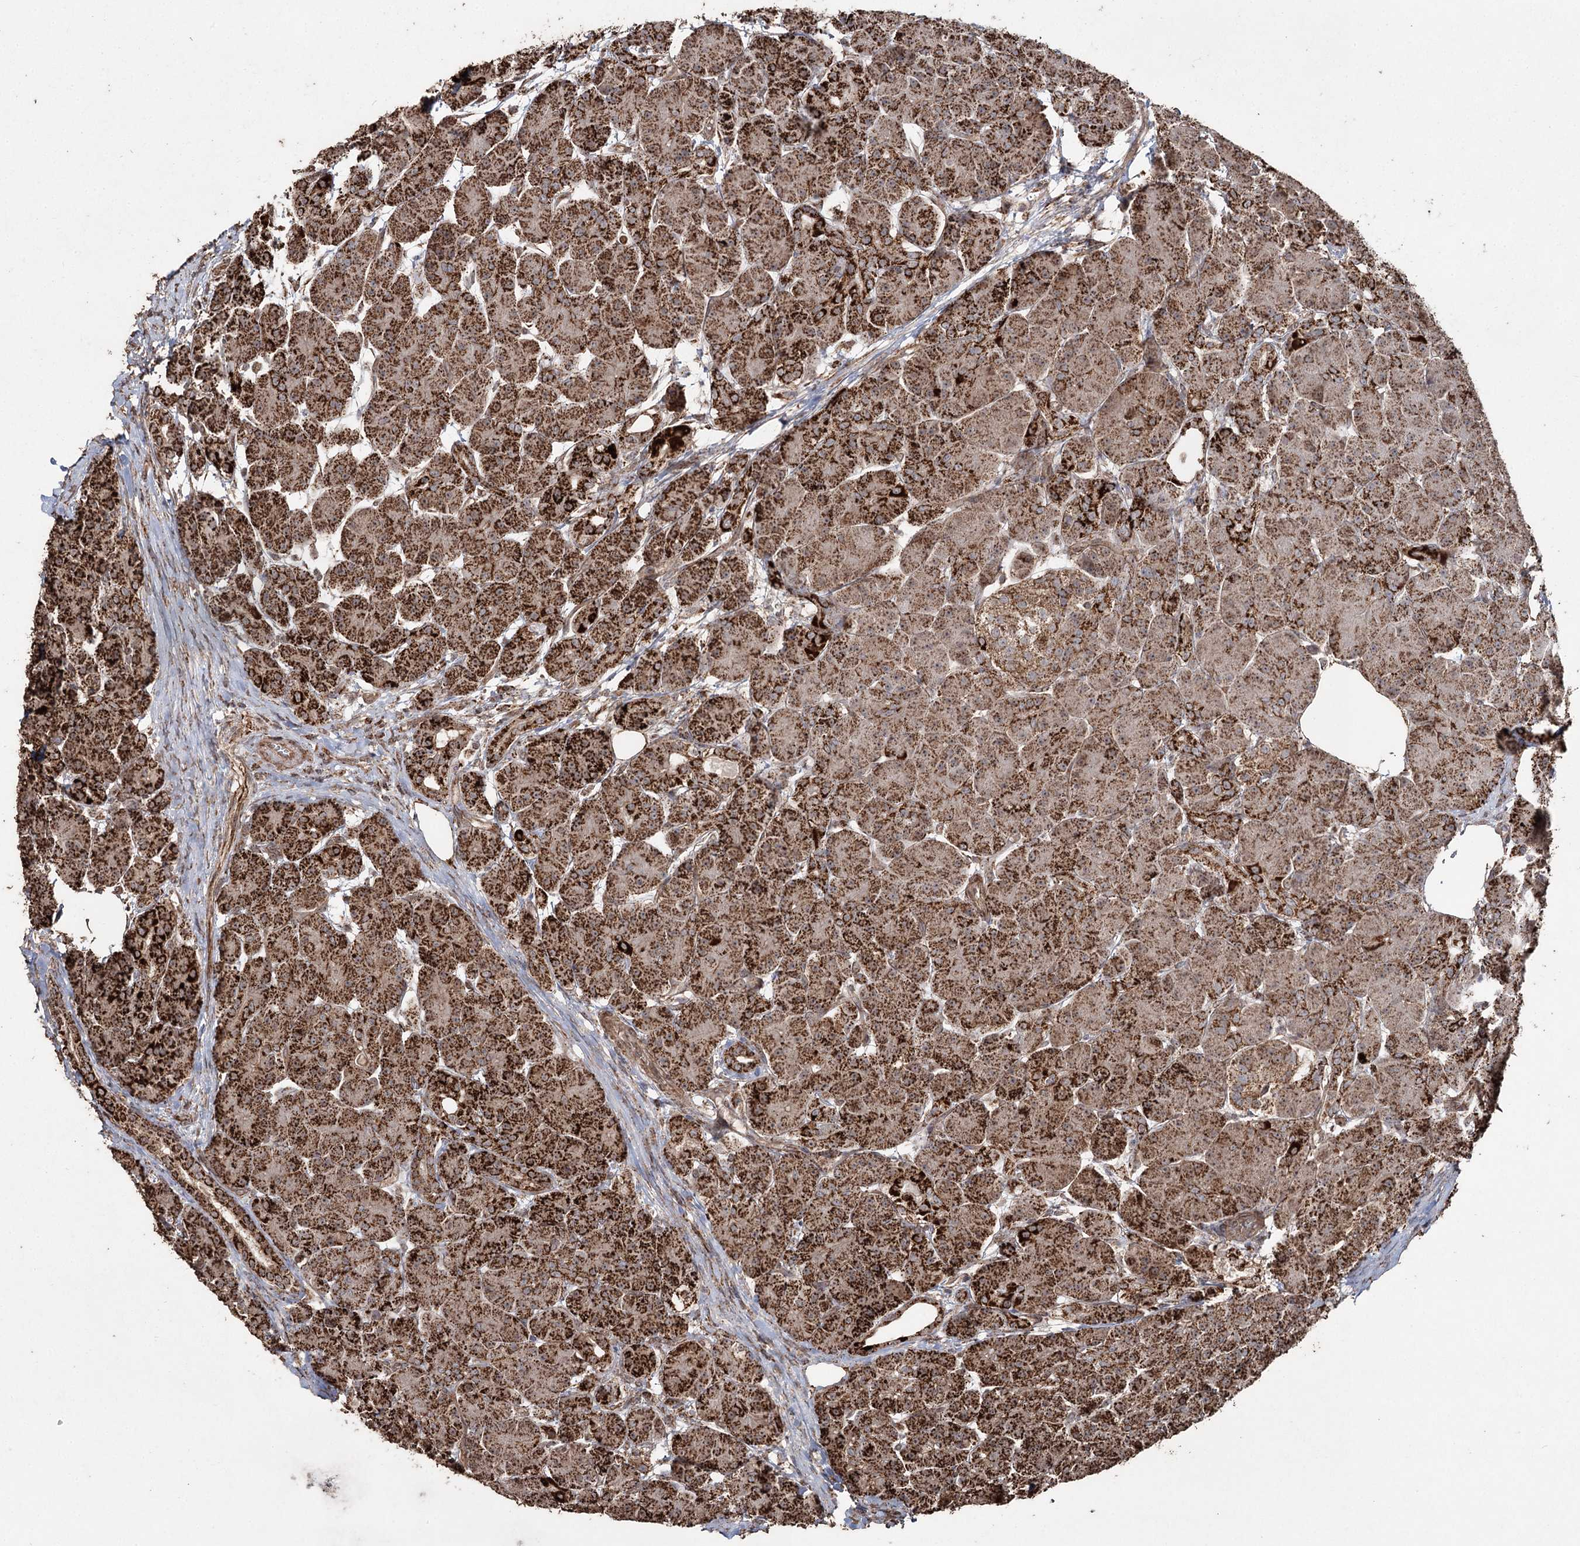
{"staining": {"intensity": "moderate", "quantity": ">75%", "location": "cytoplasmic/membranous"}, "tissue": "pancreas", "cell_type": "Exocrine glandular cells", "image_type": "normal", "snomed": [{"axis": "morphology", "description": "Normal tissue, NOS"}, {"axis": "topography", "description": "Pancreas"}], "caption": "A micrograph showing moderate cytoplasmic/membranous positivity in approximately >75% of exocrine glandular cells in normal pancreas, as visualized by brown immunohistochemical staining.", "gene": "SLF2", "patient": {"sex": "male", "age": 63}}